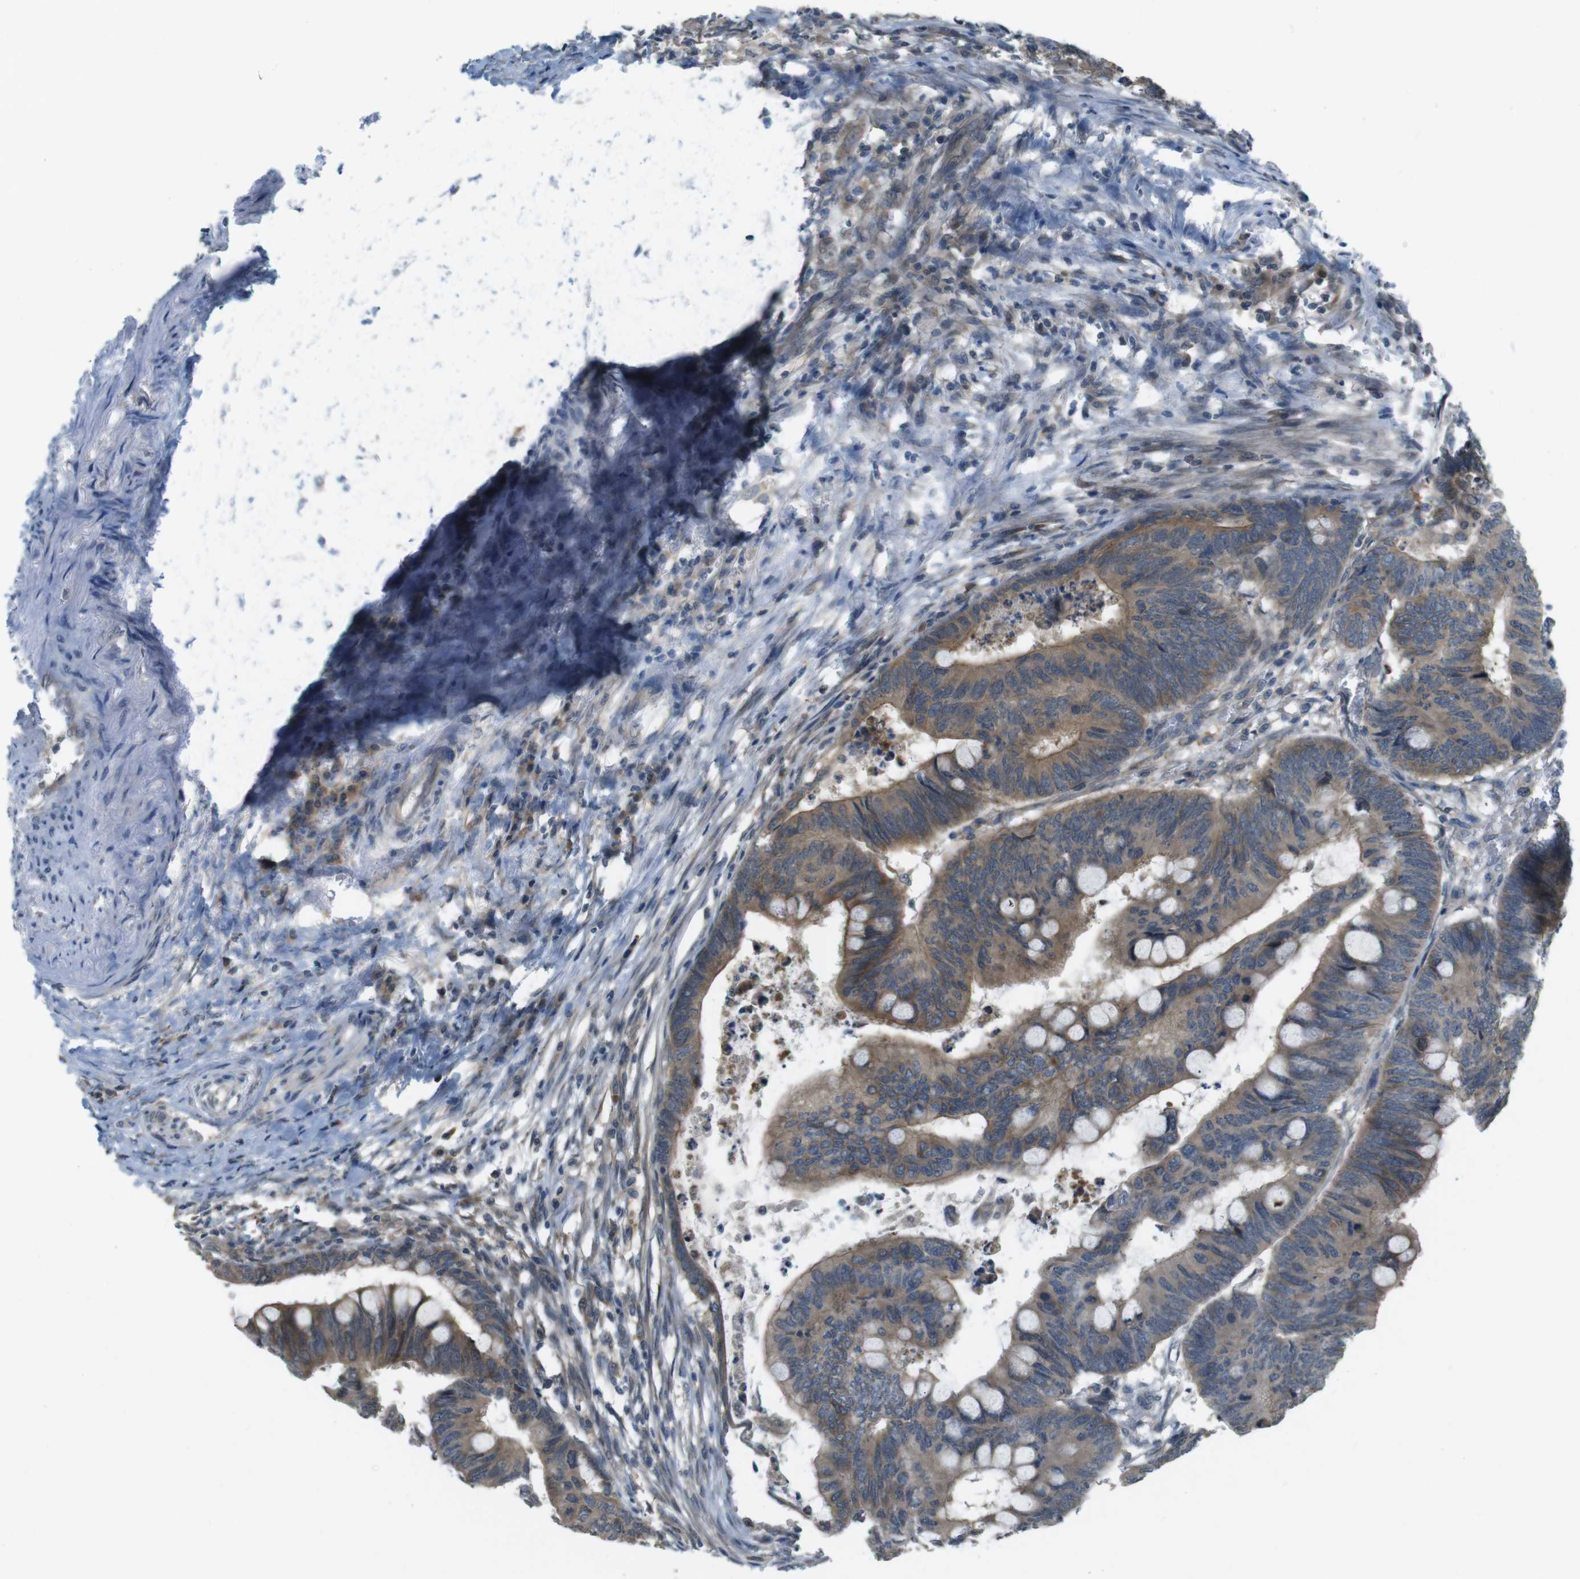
{"staining": {"intensity": "moderate", "quantity": ">75%", "location": "cytoplasmic/membranous"}, "tissue": "colorectal cancer", "cell_type": "Tumor cells", "image_type": "cancer", "snomed": [{"axis": "morphology", "description": "Normal tissue, NOS"}, {"axis": "morphology", "description": "Adenocarcinoma, NOS"}, {"axis": "topography", "description": "Rectum"}, {"axis": "topography", "description": "Peripheral nerve tissue"}], "caption": "About >75% of tumor cells in human colorectal cancer demonstrate moderate cytoplasmic/membranous protein expression as visualized by brown immunohistochemical staining.", "gene": "RNF130", "patient": {"sex": "male", "age": 92}}